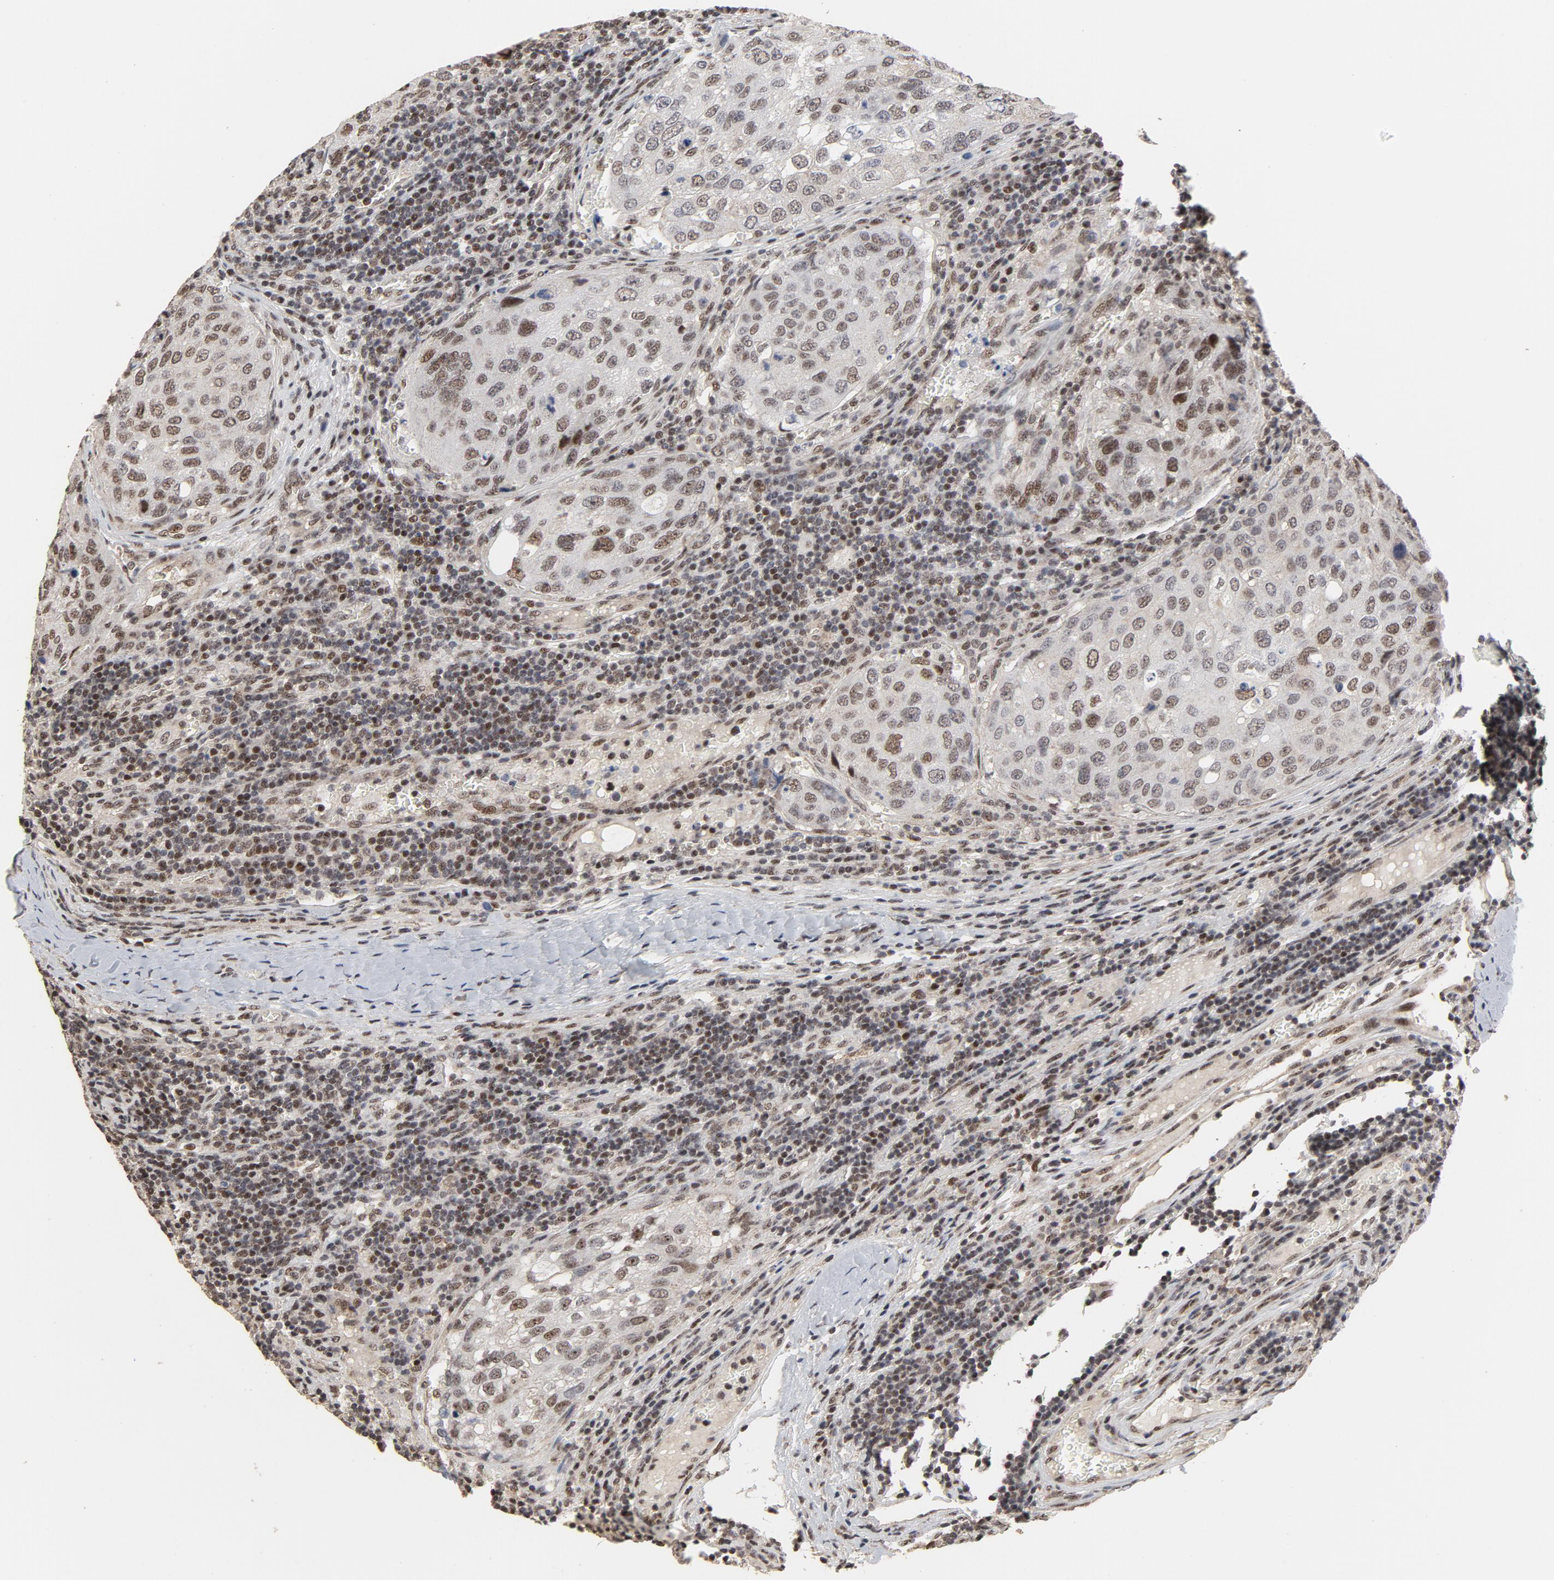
{"staining": {"intensity": "moderate", "quantity": "25%-75%", "location": "nuclear"}, "tissue": "urothelial cancer", "cell_type": "Tumor cells", "image_type": "cancer", "snomed": [{"axis": "morphology", "description": "Urothelial carcinoma, High grade"}, {"axis": "topography", "description": "Lymph node"}, {"axis": "topography", "description": "Urinary bladder"}], "caption": "Immunohistochemical staining of urothelial carcinoma (high-grade) displays medium levels of moderate nuclear protein expression in approximately 25%-75% of tumor cells. (Brightfield microscopy of DAB IHC at high magnification).", "gene": "TP53RK", "patient": {"sex": "male", "age": 51}}